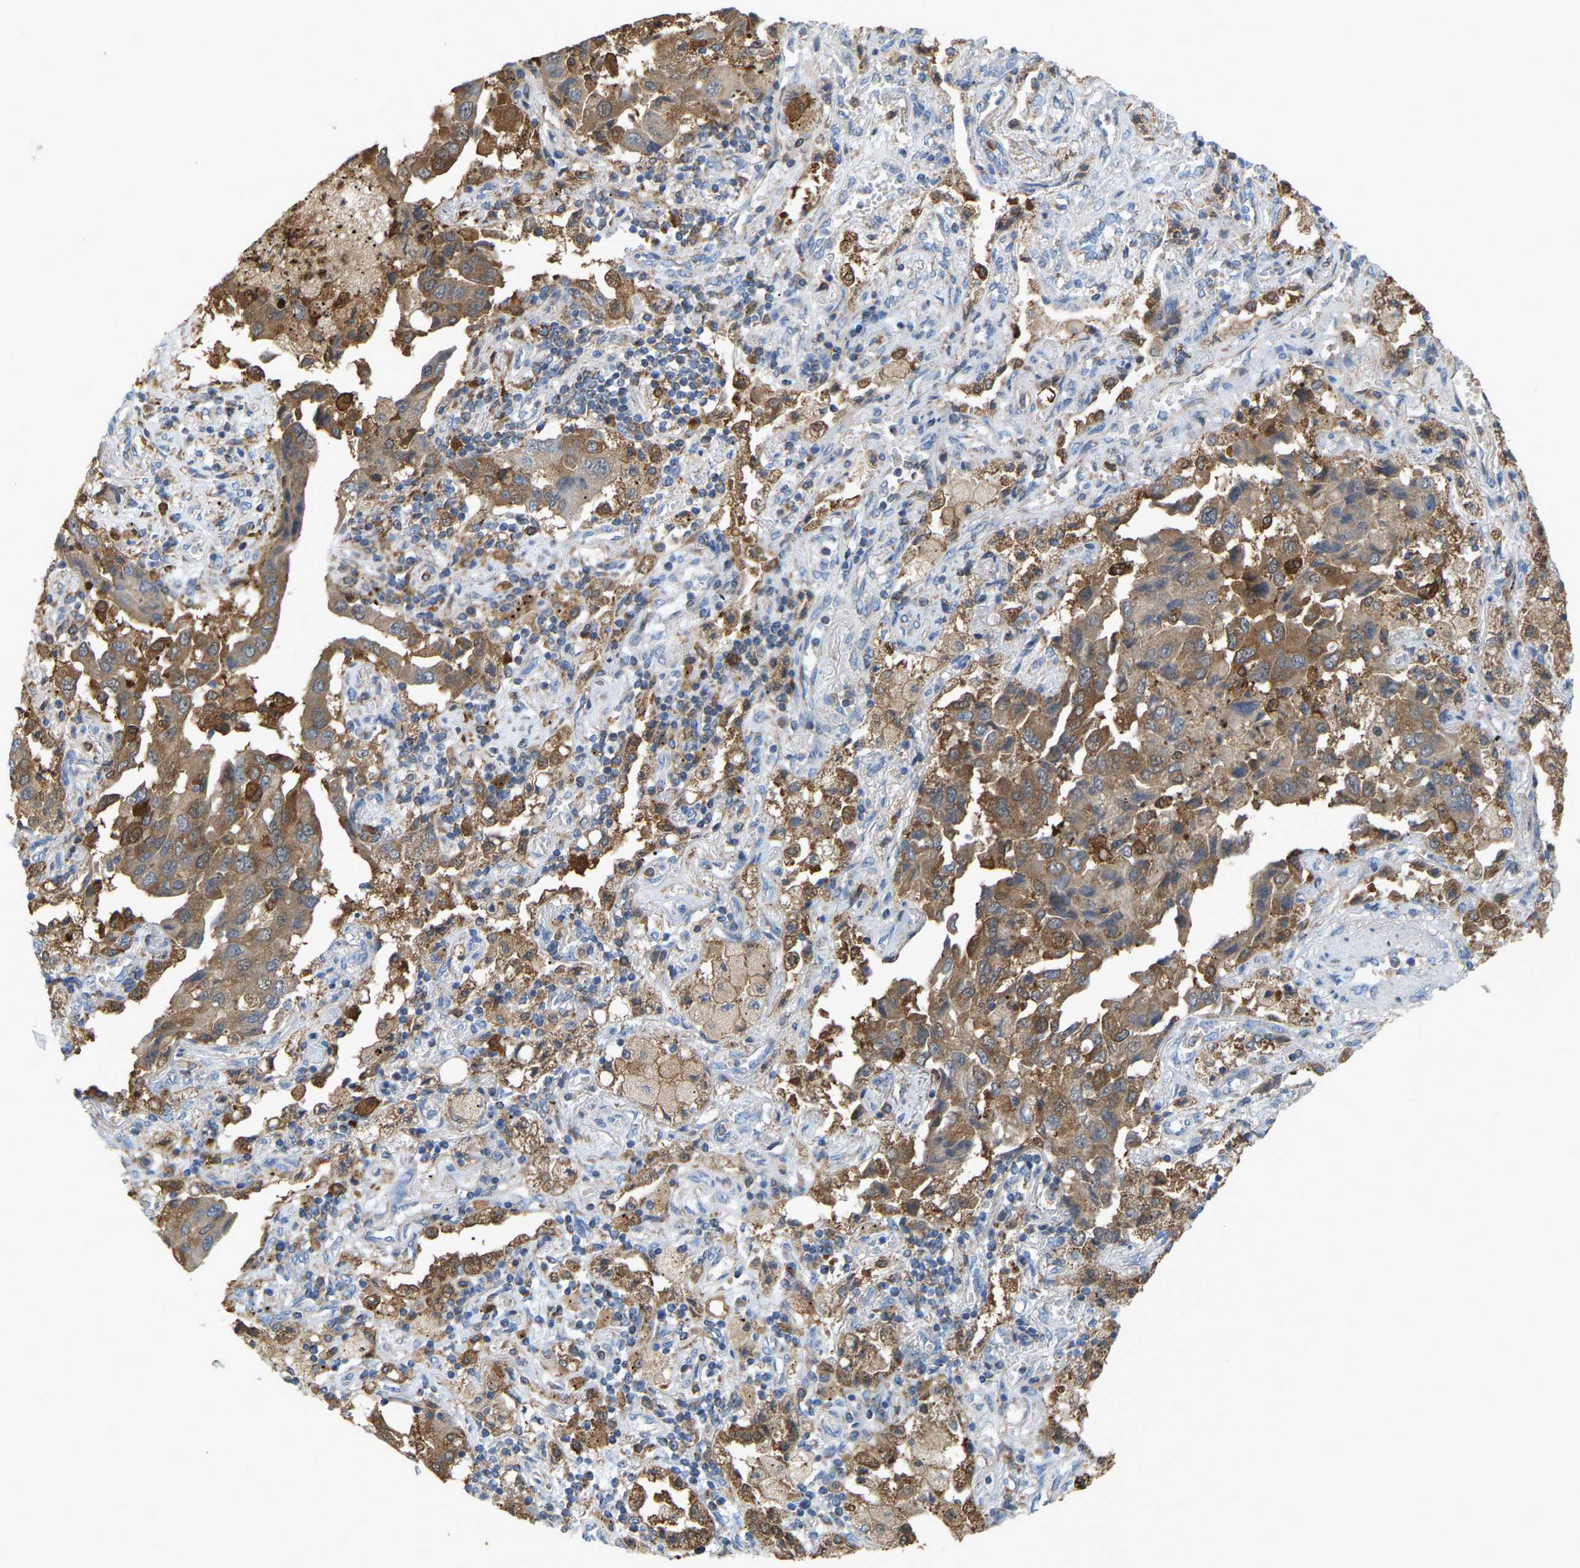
{"staining": {"intensity": "moderate", "quantity": ">75%", "location": "cytoplasmic/membranous"}, "tissue": "lung cancer", "cell_type": "Tumor cells", "image_type": "cancer", "snomed": [{"axis": "morphology", "description": "Adenocarcinoma, NOS"}, {"axis": "topography", "description": "Lung"}], "caption": "About >75% of tumor cells in lung adenocarcinoma demonstrate moderate cytoplasmic/membranous protein positivity as visualized by brown immunohistochemical staining.", "gene": "CROT", "patient": {"sex": "female", "age": 65}}